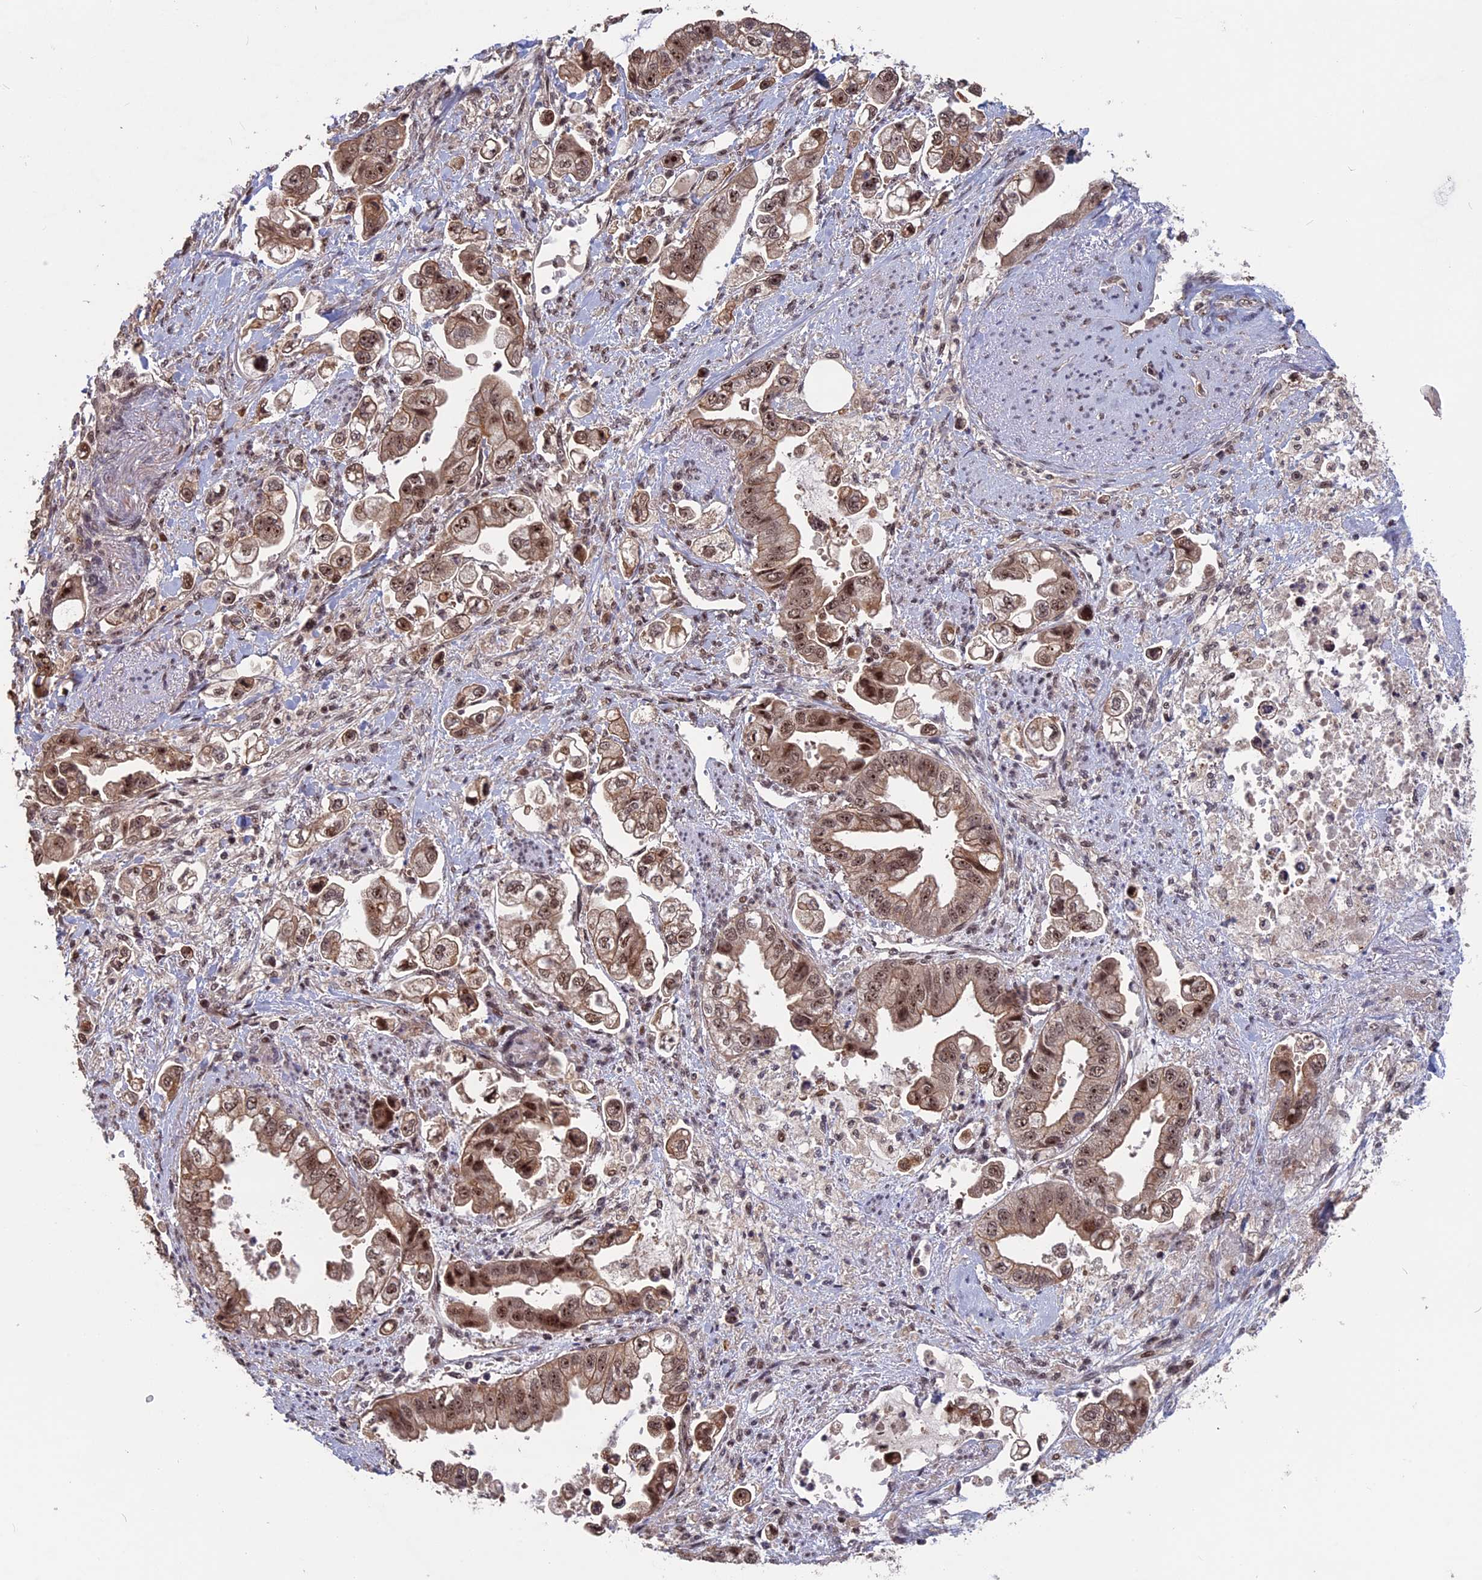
{"staining": {"intensity": "moderate", "quantity": ">75%", "location": "cytoplasmic/membranous,nuclear"}, "tissue": "stomach cancer", "cell_type": "Tumor cells", "image_type": "cancer", "snomed": [{"axis": "morphology", "description": "Adenocarcinoma, NOS"}, {"axis": "topography", "description": "Stomach"}], "caption": "Immunohistochemistry micrograph of human adenocarcinoma (stomach) stained for a protein (brown), which reveals medium levels of moderate cytoplasmic/membranous and nuclear staining in approximately >75% of tumor cells.", "gene": "CACTIN", "patient": {"sex": "male", "age": 62}}